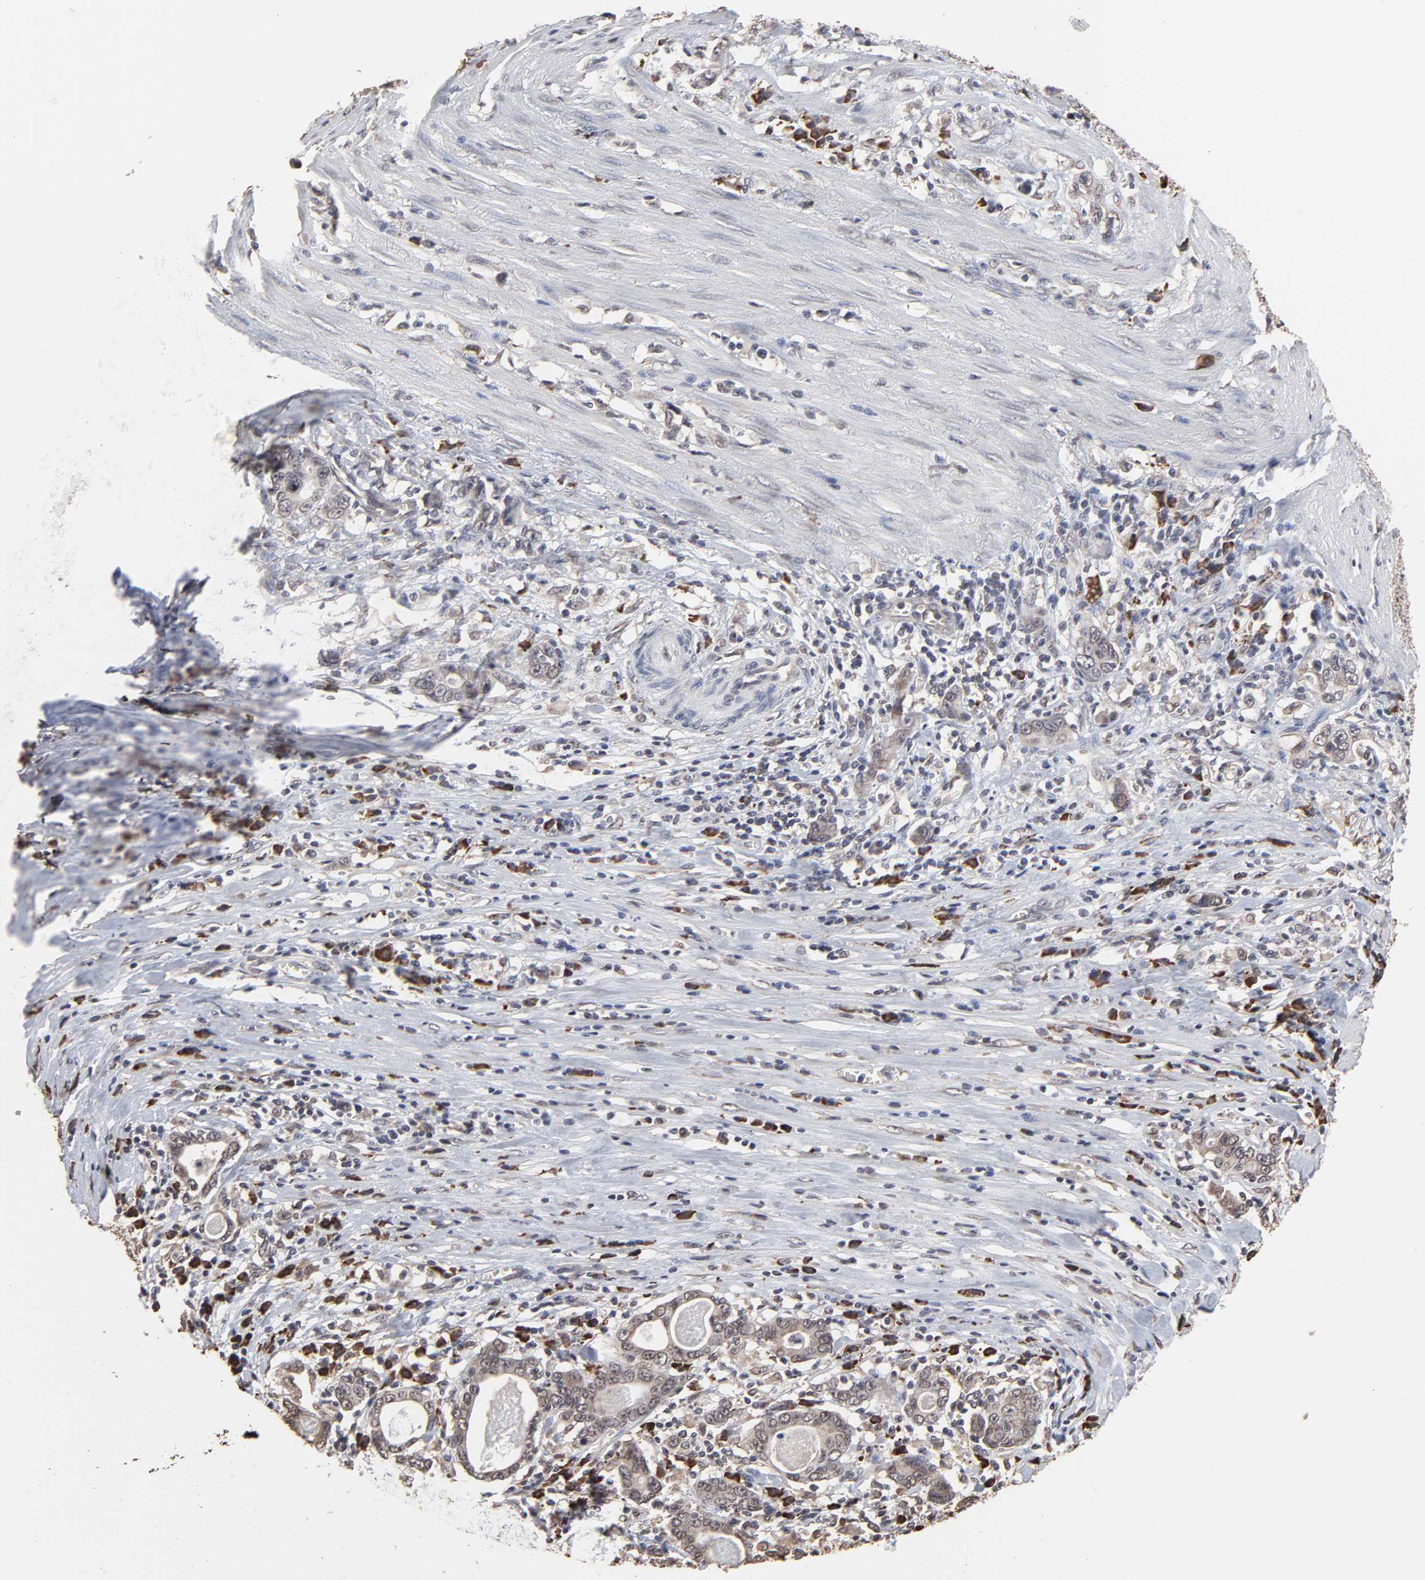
{"staining": {"intensity": "weak", "quantity": "25%-75%", "location": "cytoplasmic/membranous"}, "tissue": "stomach cancer", "cell_type": "Tumor cells", "image_type": "cancer", "snomed": [{"axis": "morphology", "description": "Adenocarcinoma, NOS"}, {"axis": "topography", "description": "Stomach, lower"}], "caption": "Immunohistochemical staining of stomach cancer demonstrates low levels of weak cytoplasmic/membranous expression in approximately 25%-75% of tumor cells.", "gene": "CHM", "patient": {"sex": "female", "age": 72}}